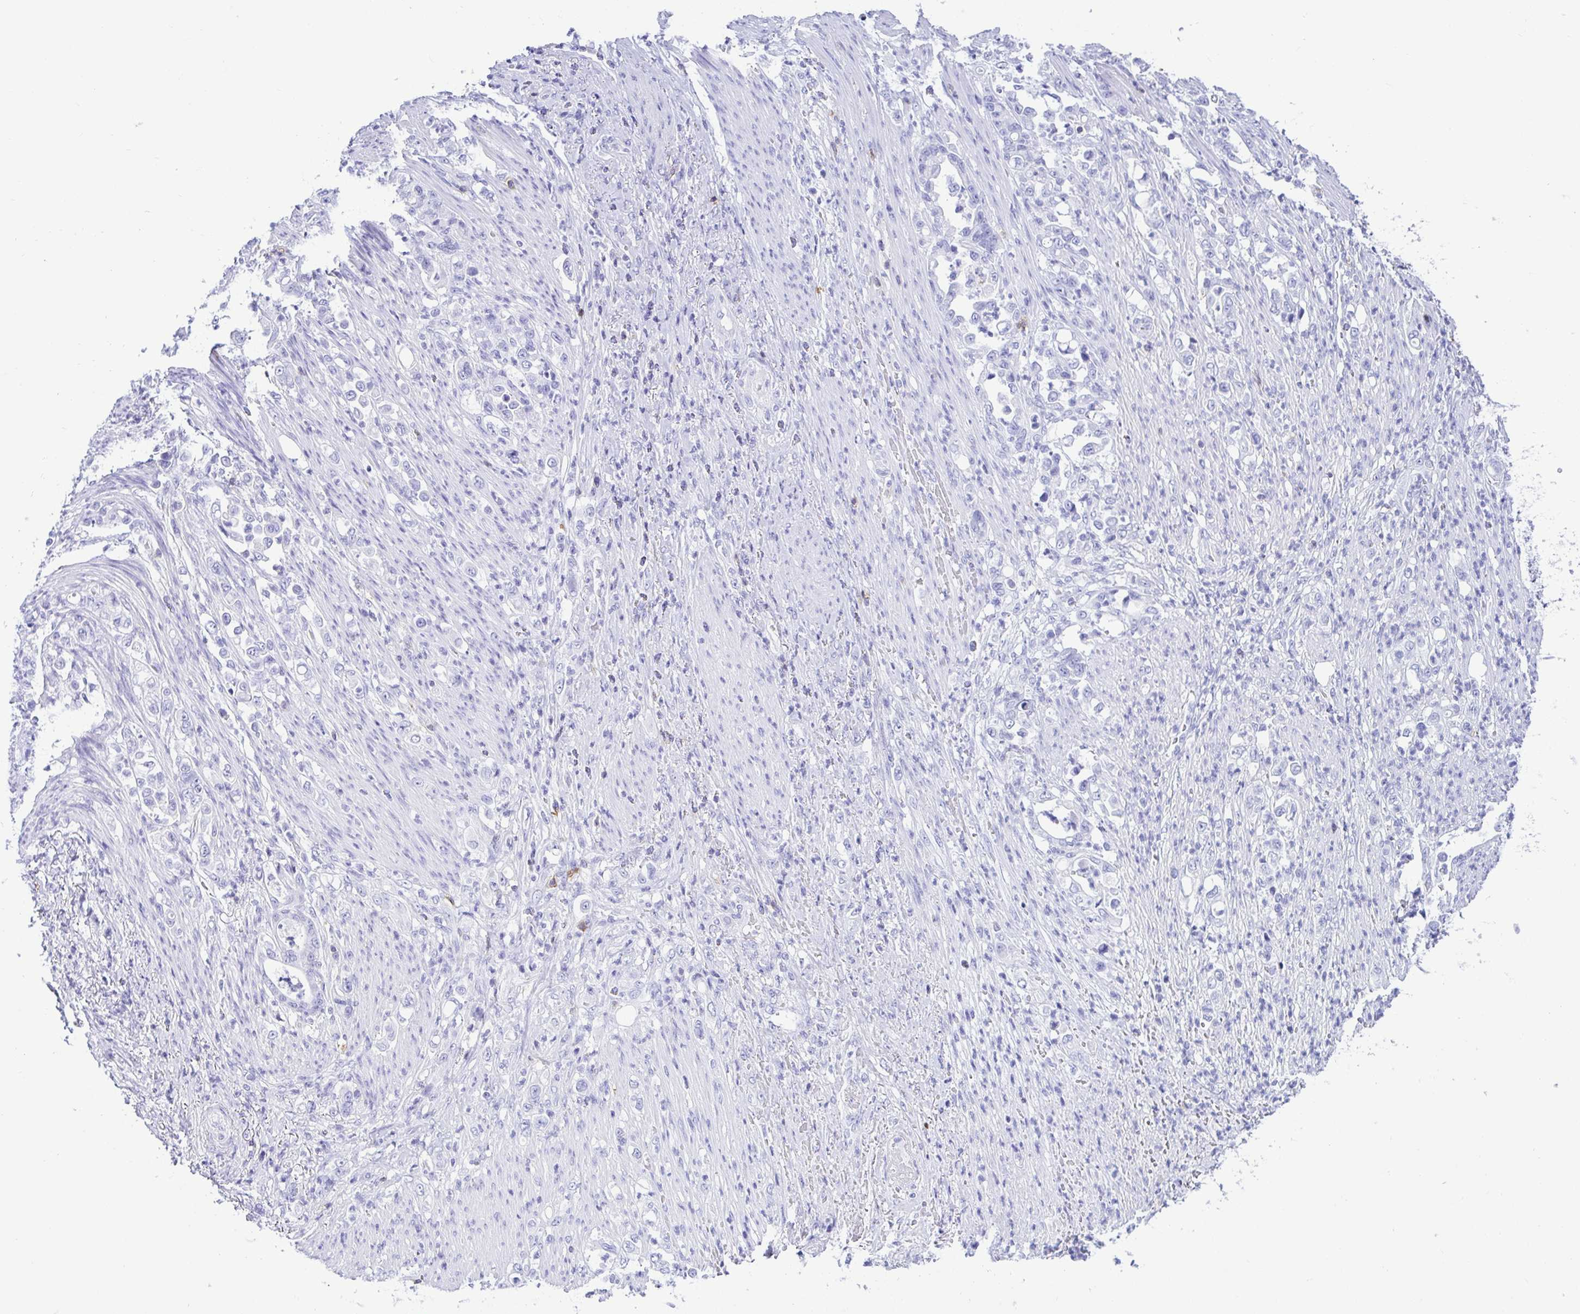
{"staining": {"intensity": "negative", "quantity": "none", "location": "none"}, "tissue": "stomach cancer", "cell_type": "Tumor cells", "image_type": "cancer", "snomed": [{"axis": "morphology", "description": "Normal tissue, NOS"}, {"axis": "morphology", "description": "Adenocarcinoma, NOS"}, {"axis": "topography", "description": "Stomach"}], "caption": "Tumor cells show no significant staining in stomach cancer (adenocarcinoma).", "gene": "CD5", "patient": {"sex": "female", "age": 79}}